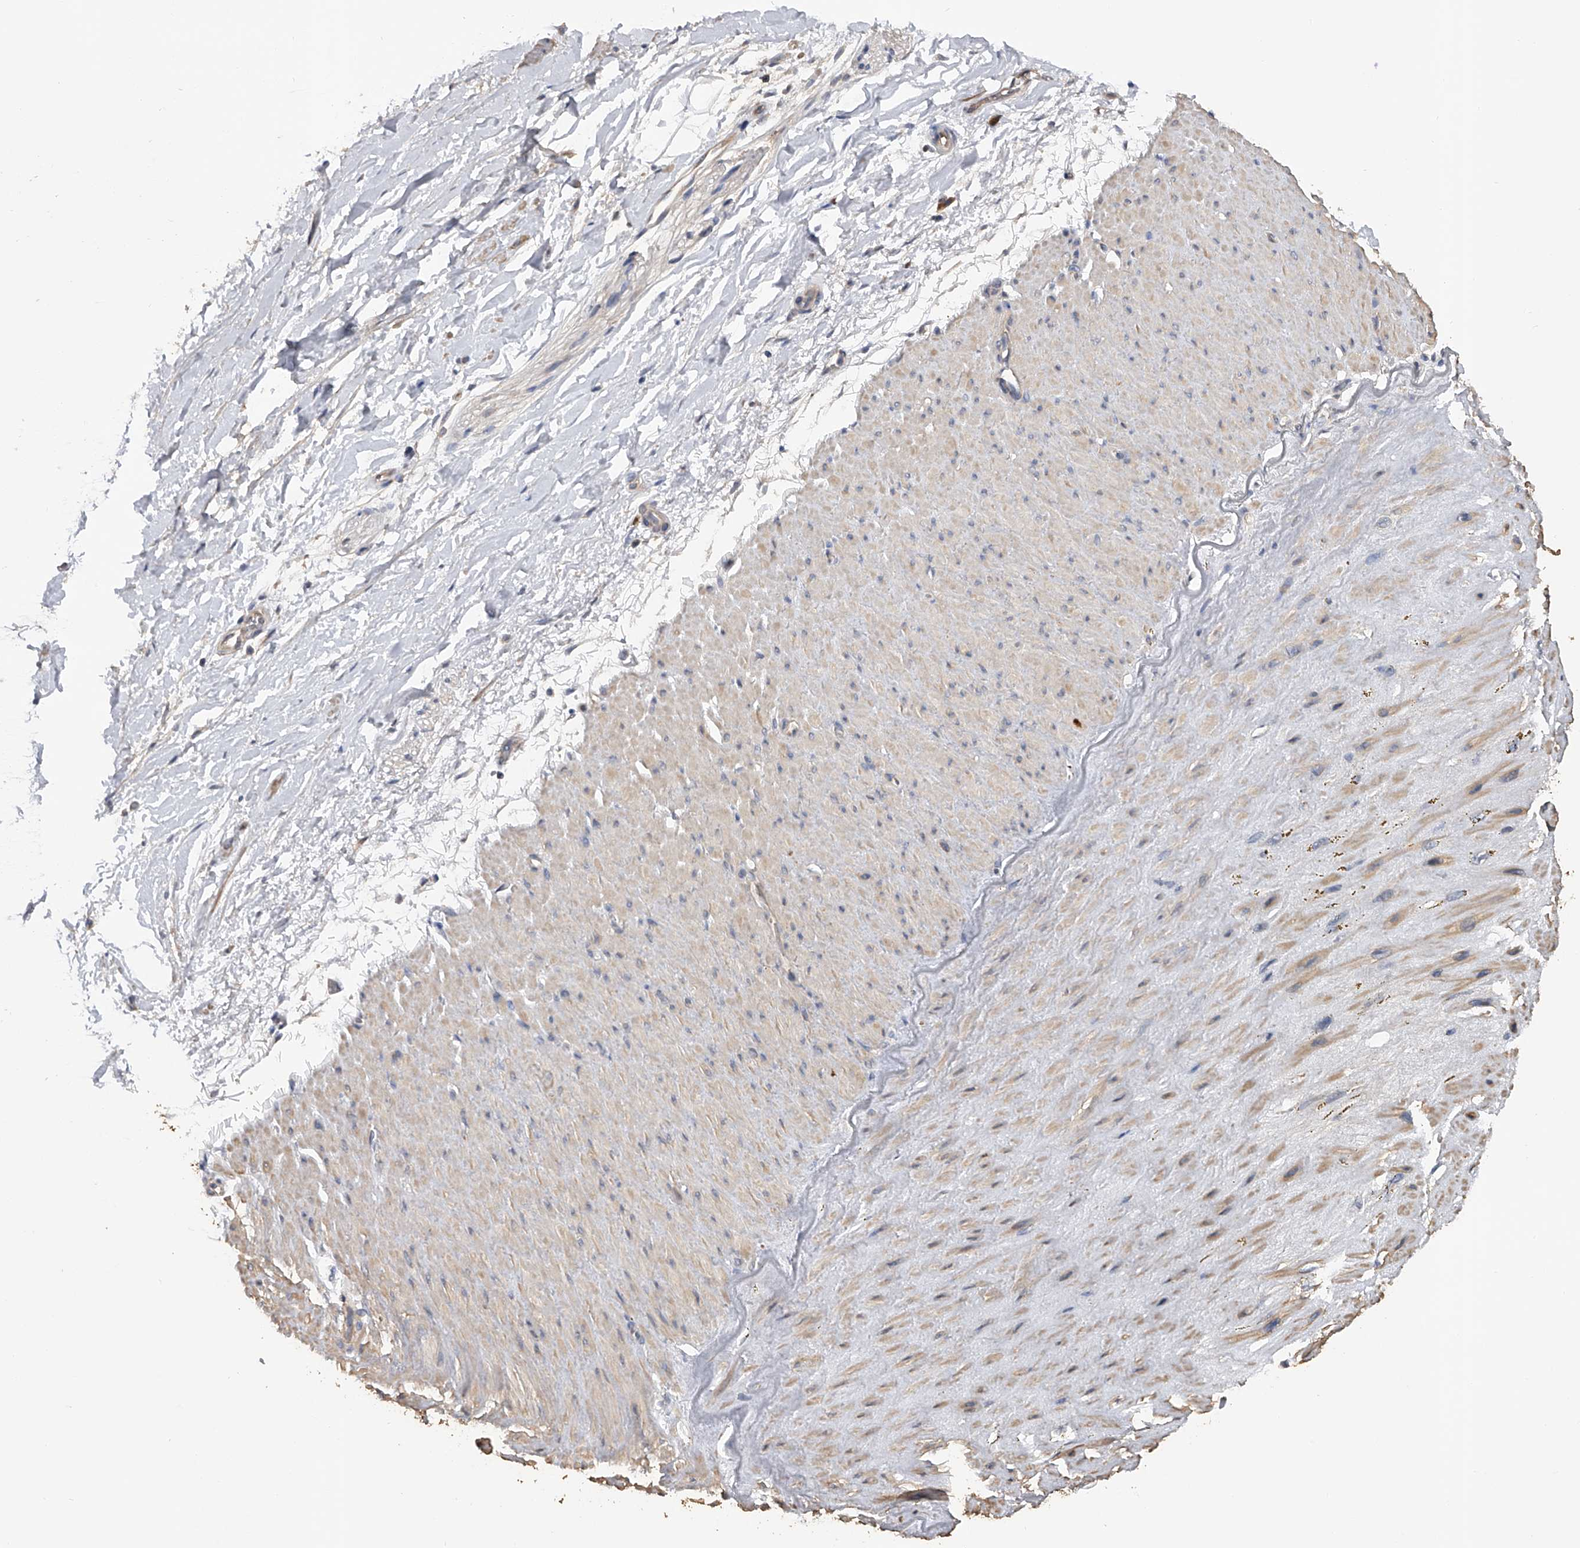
{"staining": {"intensity": "negative", "quantity": "none", "location": "none"}, "tissue": "adipose tissue", "cell_type": "Adipocytes", "image_type": "normal", "snomed": [{"axis": "morphology", "description": "Normal tissue, NOS"}, {"axis": "topography", "description": "Soft tissue"}], "caption": "Immunohistochemistry of benign human adipose tissue displays no staining in adipocytes.", "gene": "CFAP298", "patient": {"sex": "male", "age": 72}}